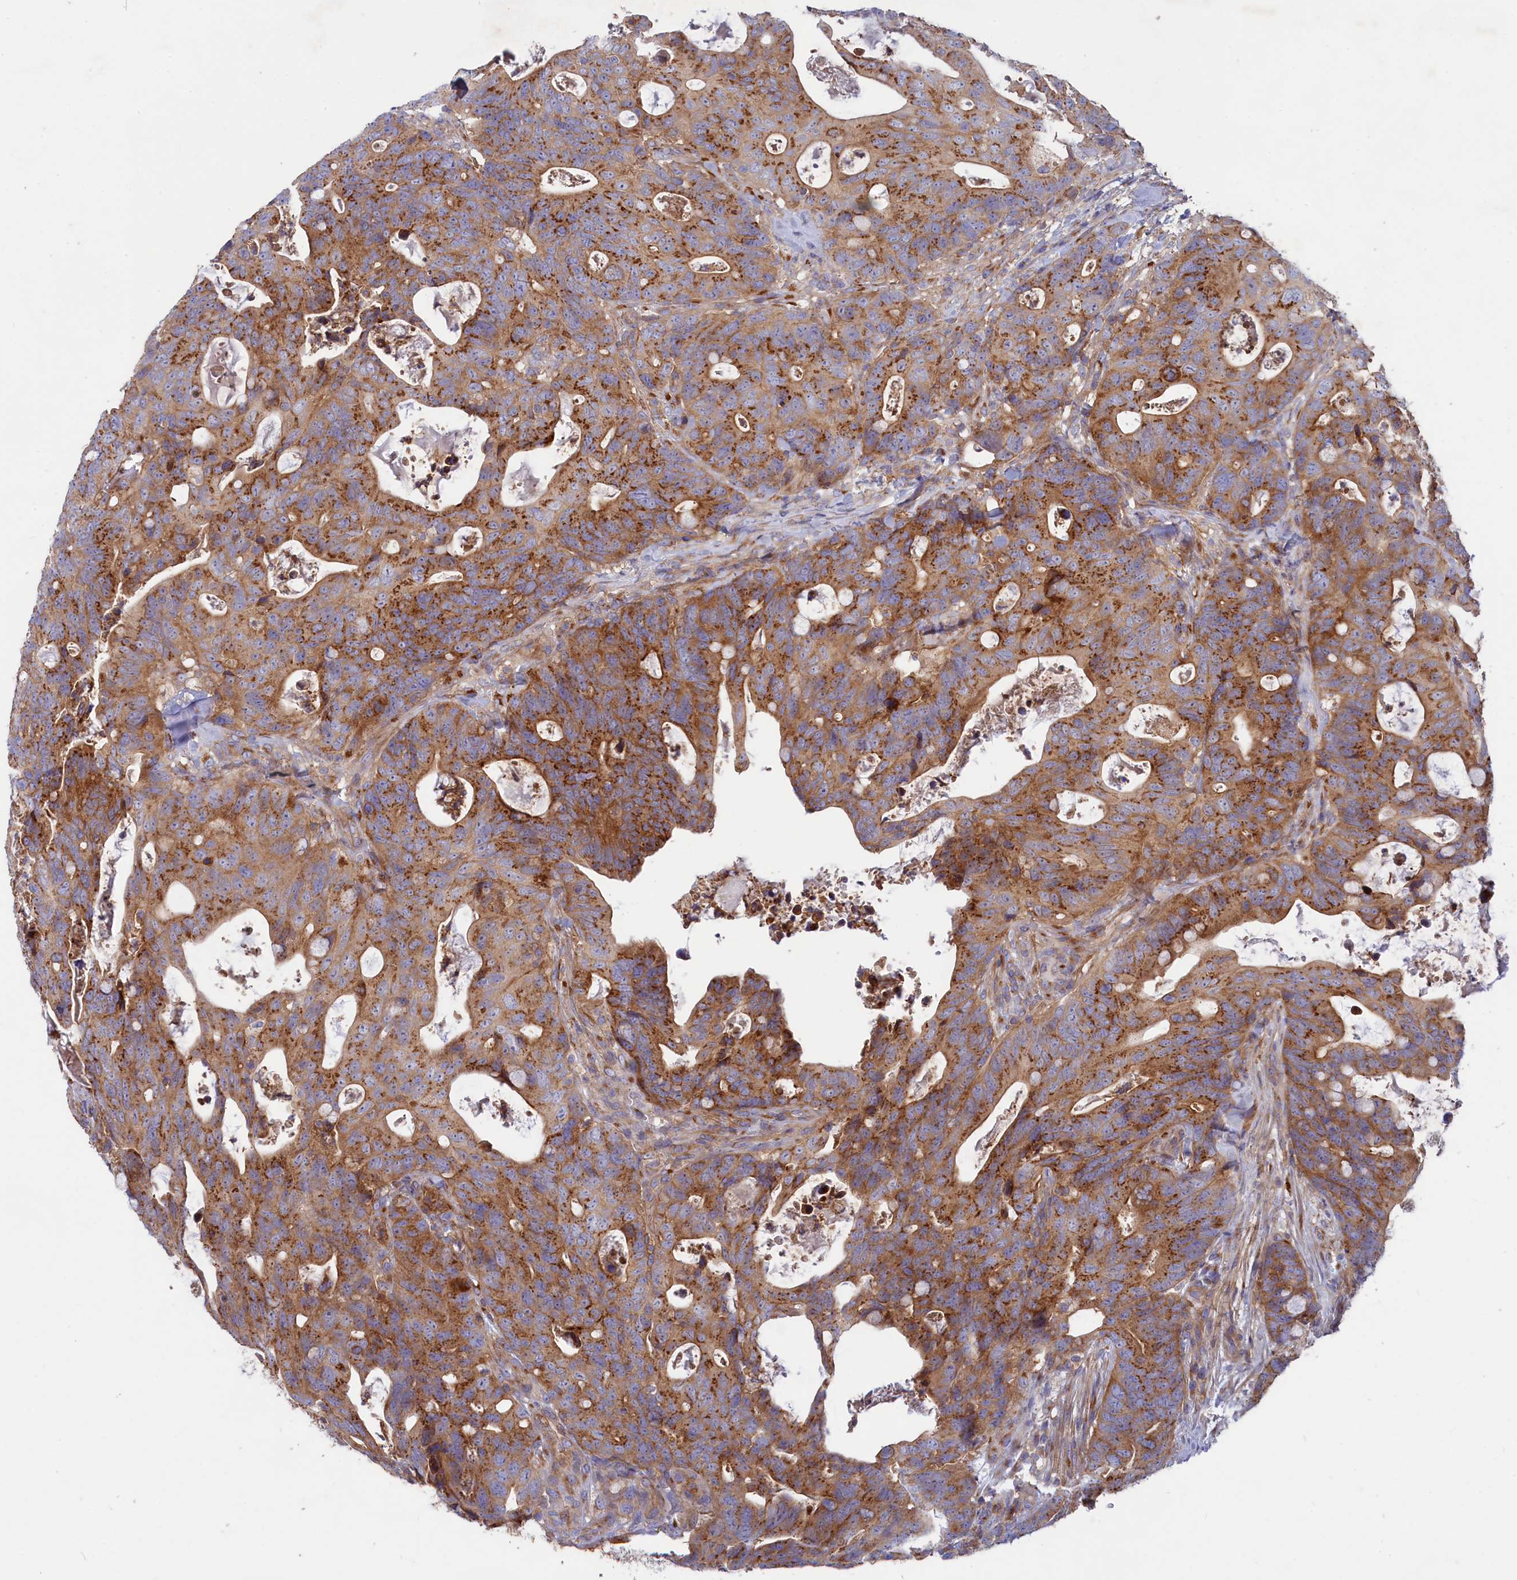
{"staining": {"intensity": "strong", "quantity": ">75%", "location": "cytoplasmic/membranous"}, "tissue": "colorectal cancer", "cell_type": "Tumor cells", "image_type": "cancer", "snomed": [{"axis": "morphology", "description": "Adenocarcinoma, NOS"}, {"axis": "topography", "description": "Colon"}], "caption": "Human colorectal cancer (adenocarcinoma) stained with a protein marker demonstrates strong staining in tumor cells.", "gene": "SCAMP4", "patient": {"sex": "female", "age": 82}}